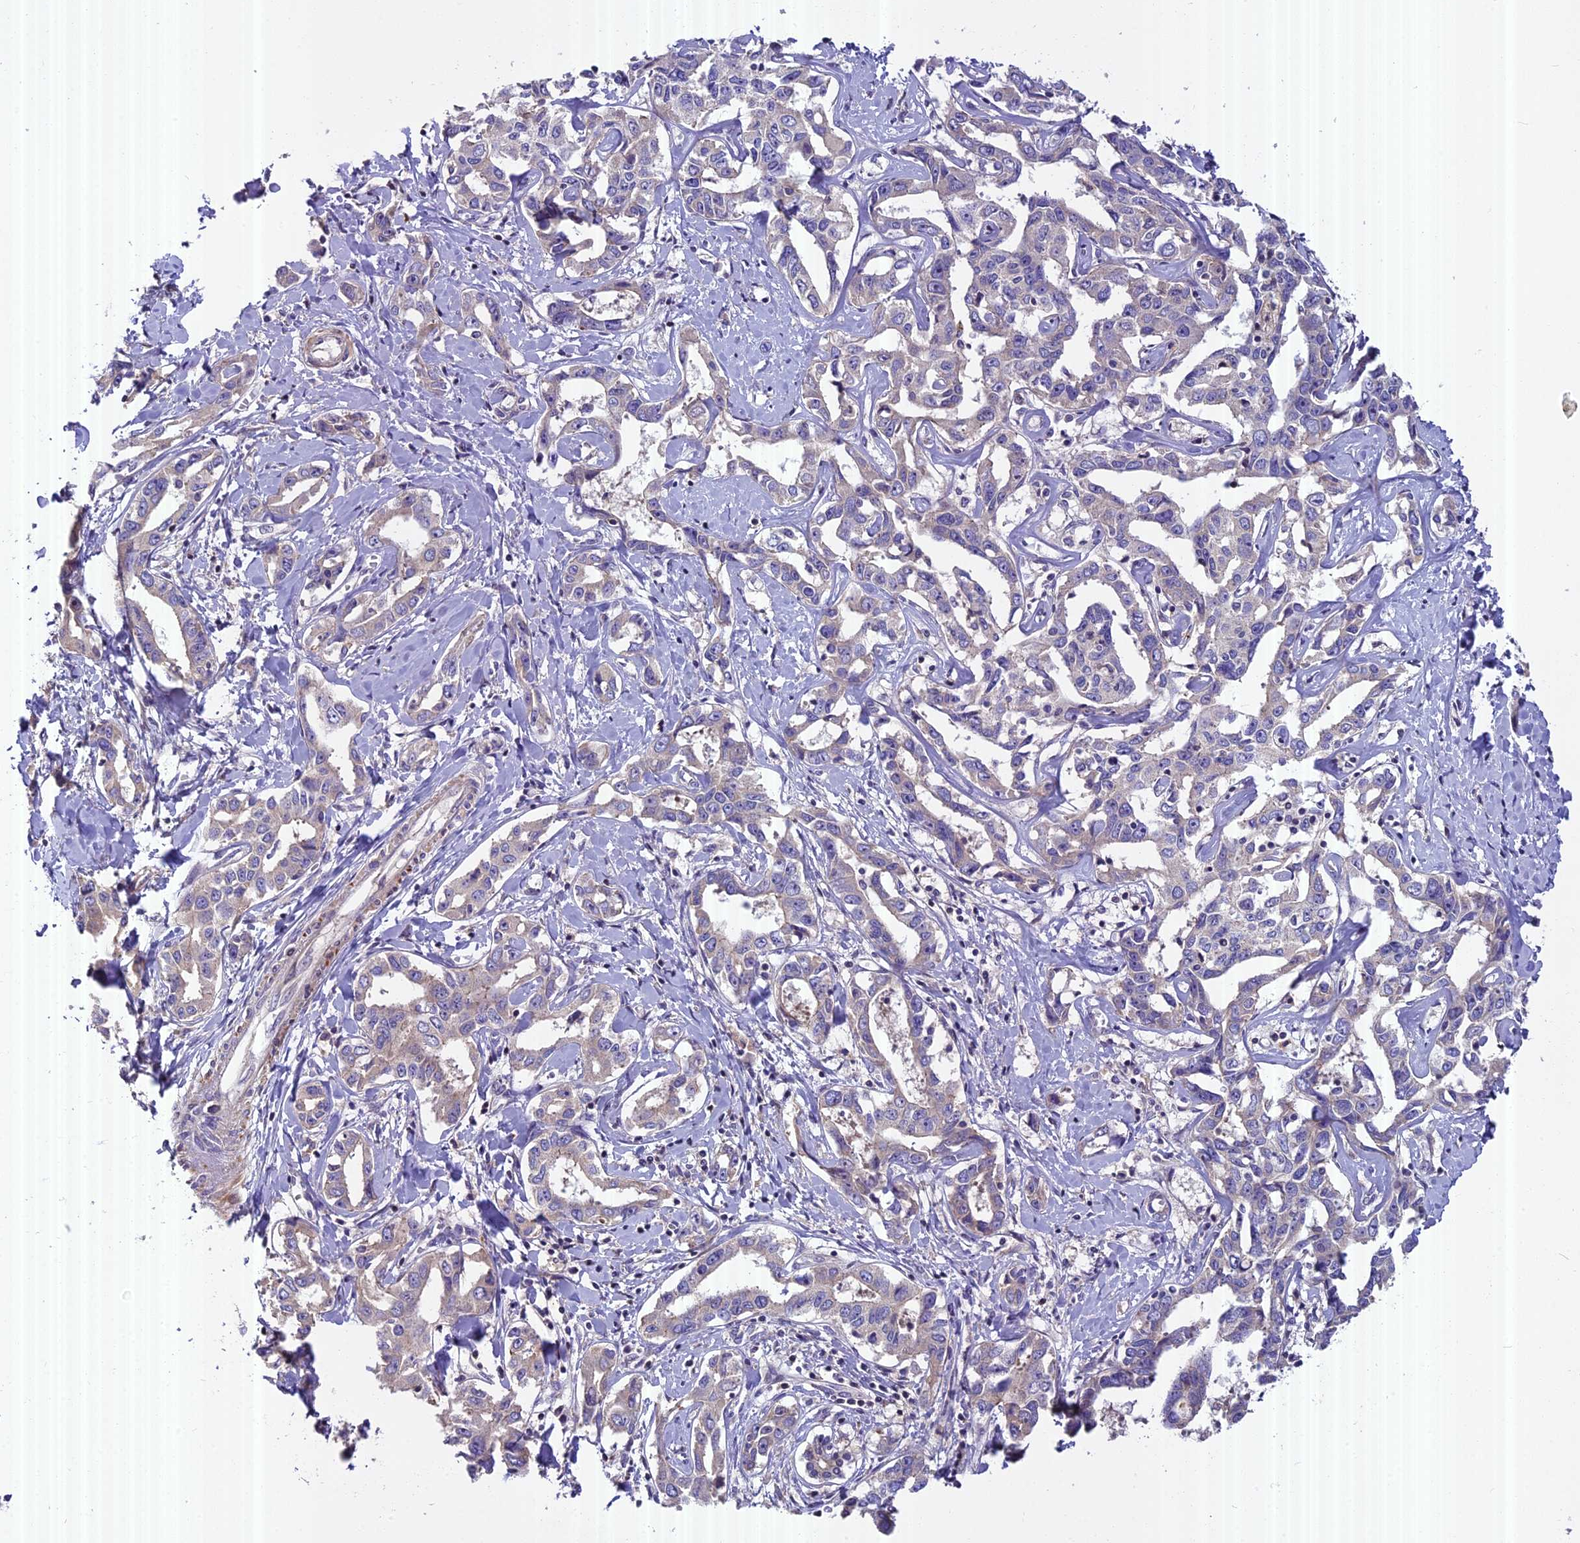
{"staining": {"intensity": "negative", "quantity": "none", "location": "none"}, "tissue": "liver cancer", "cell_type": "Tumor cells", "image_type": "cancer", "snomed": [{"axis": "morphology", "description": "Cholangiocarcinoma"}, {"axis": "topography", "description": "Liver"}], "caption": "The histopathology image shows no staining of tumor cells in liver cancer.", "gene": "FAM98C", "patient": {"sex": "male", "age": 59}}